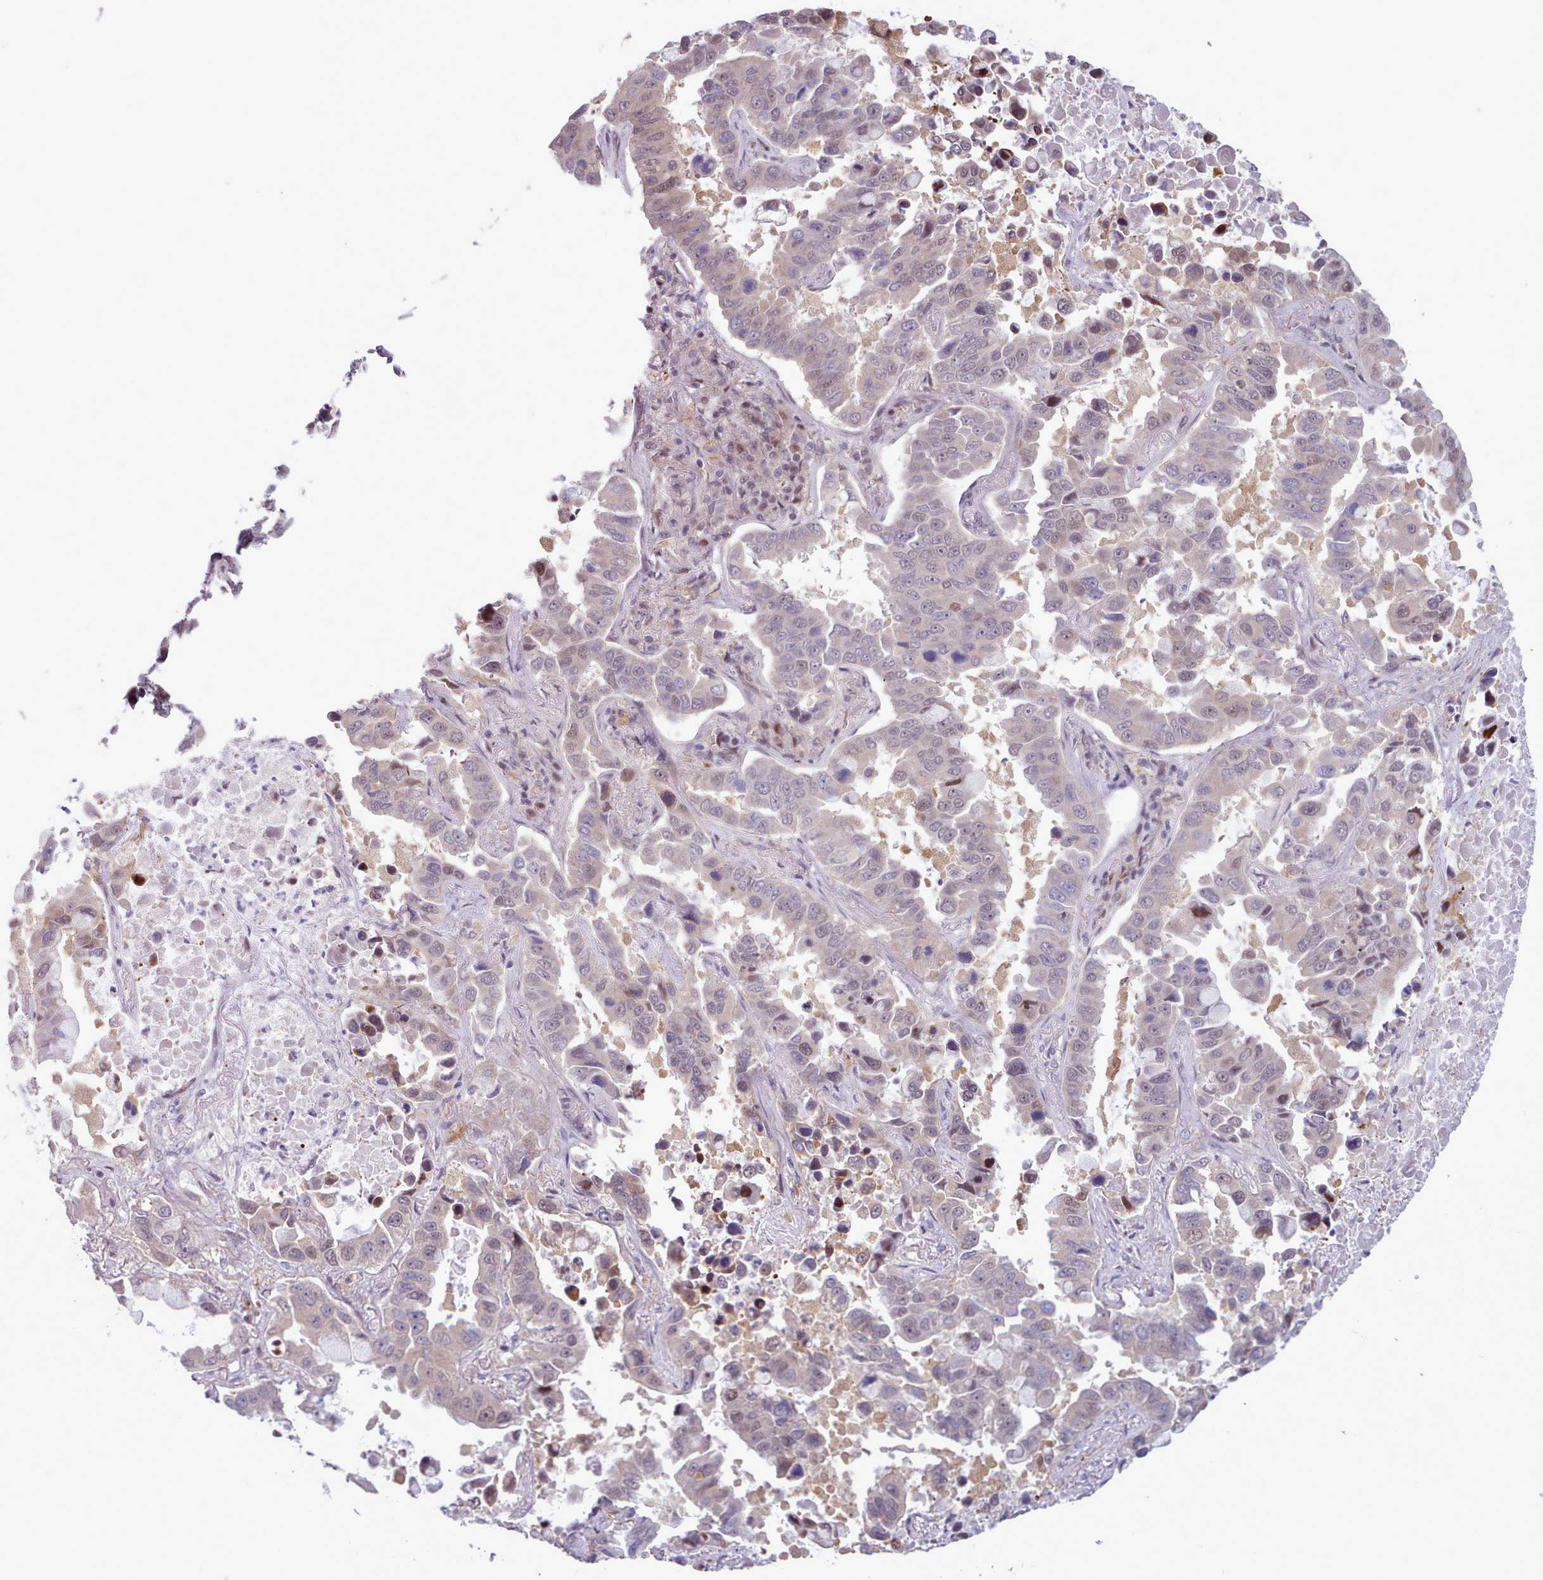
{"staining": {"intensity": "weak", "quantity": "<25%", "location": "cytoplasmic/membranous,nuclear"}, "tissue": "lung cancer", "cell_type": "Tumor cells", "image_type": "cancer", "snomed": [{"axis": "morphology", "description": "Adenocarcinoma, NOS"}, {"axis": "topography", "description": "Lung"}], "caption": "IHC photomicrograph of human adenocarcinoma (lung) stained for a protein (brown), which reveals no staining in tumor cells. (DAB (3,3'-diaminobenzidine) immunohistochemistry (IHC) visualized using brightfield microscopy, high magnification).", "gene": "KBTBD7", "patient": {"sex": "male", "age": 64}}